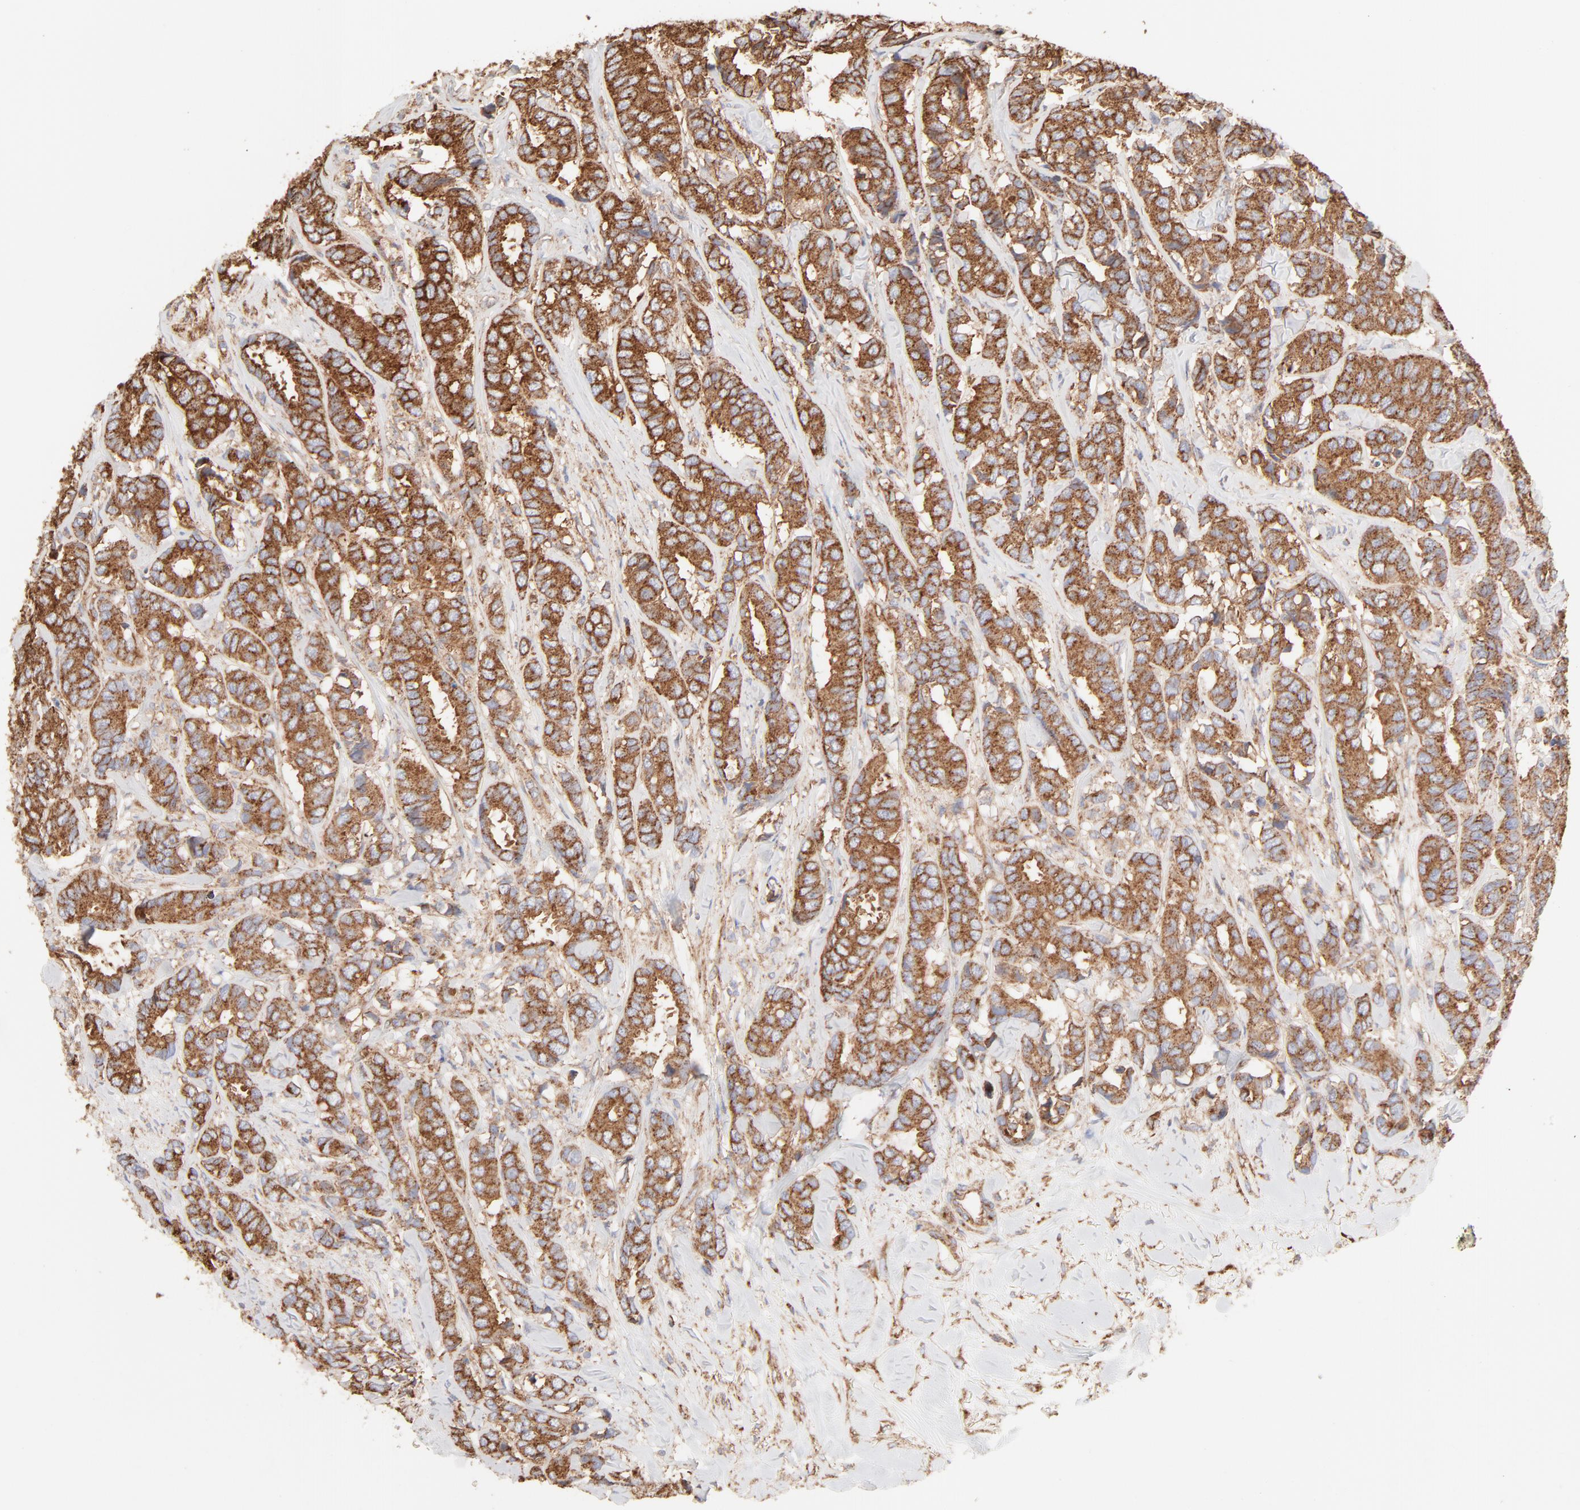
{"staining": {"intensity": "strong", "quantity": ">75%", "location": "cytoplasmic/membranous"}, "tissue": "breast cancer", "cell_type": "Tumor cells", "image_type": "cancer", "snomed": [{"axis": "morphology", "description": "Duct carcinoma"}, {"axis": "topography", "description": "Breast"}], "caption": "Approximately >75% of tumor cells in human infiltrating ductal carcinoma (breast) exhibit strong cytoplasmic/membranous protein expression as visualized by brown immunohistochemical staining.", "gene": "CLTB", "patient": {"sex": "female", "age": 87}}